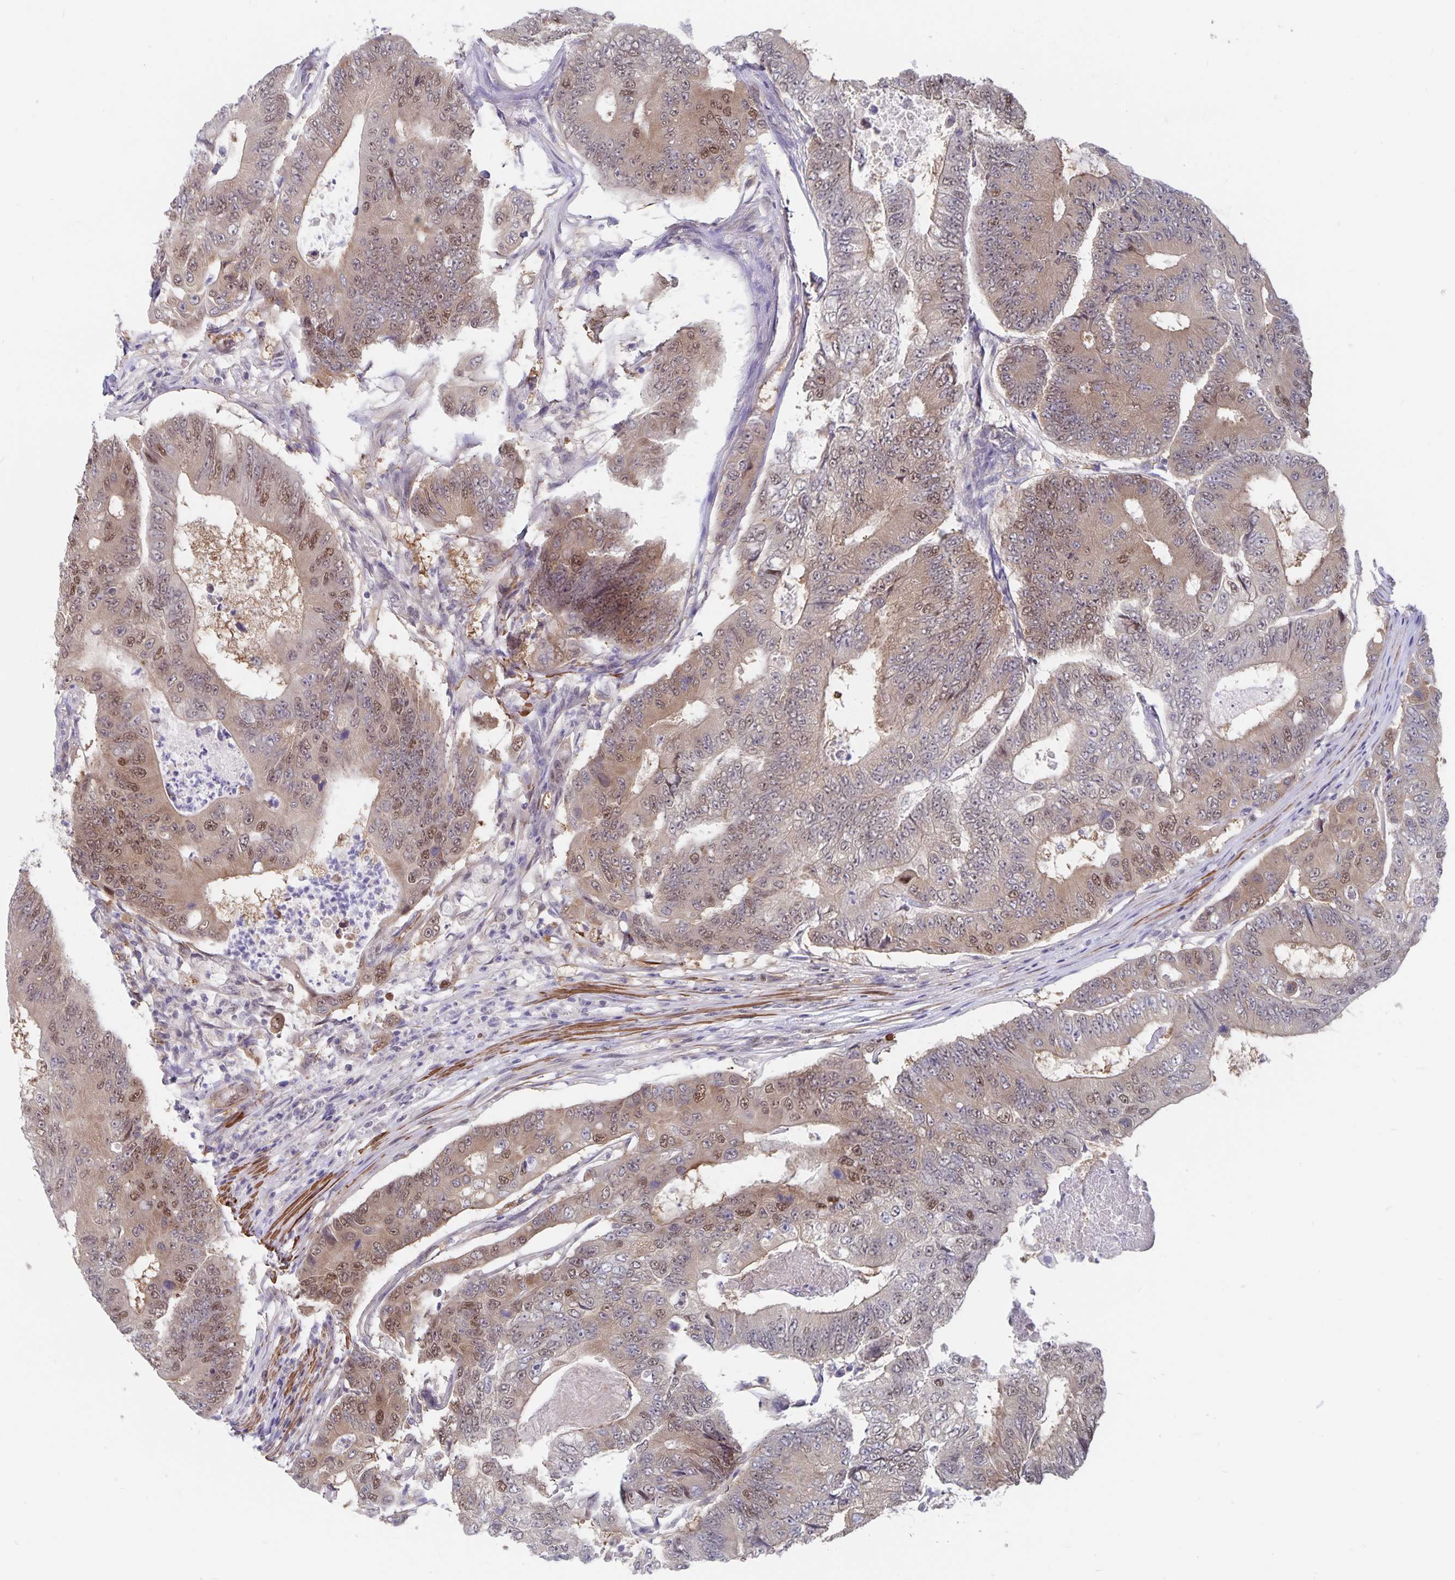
{"staining": {"intensity": "weak", "quantity": "25%-75%", "location": "cytoplasmic/membranous,nuclear"}, "tissue": "colorectal cancer", "cell_type": "Tumor cells", "image_type": "cancer", "snomed": [{"axis": "morphology", "description": "Adenocarcinoma, NOS"}, {"axis": "topography", "description": "Colon"}], "caption": "Colorectal cancer (adenocarcinoma) stained with DAB immunohistochemistry (IHC) displays low levels of weak cytoplasmic/membranous and nuclear staining in approximately 25%-75% of tumor cells.", "gene": "BAG6", "patient": {"sex": "female", "age": 48}}